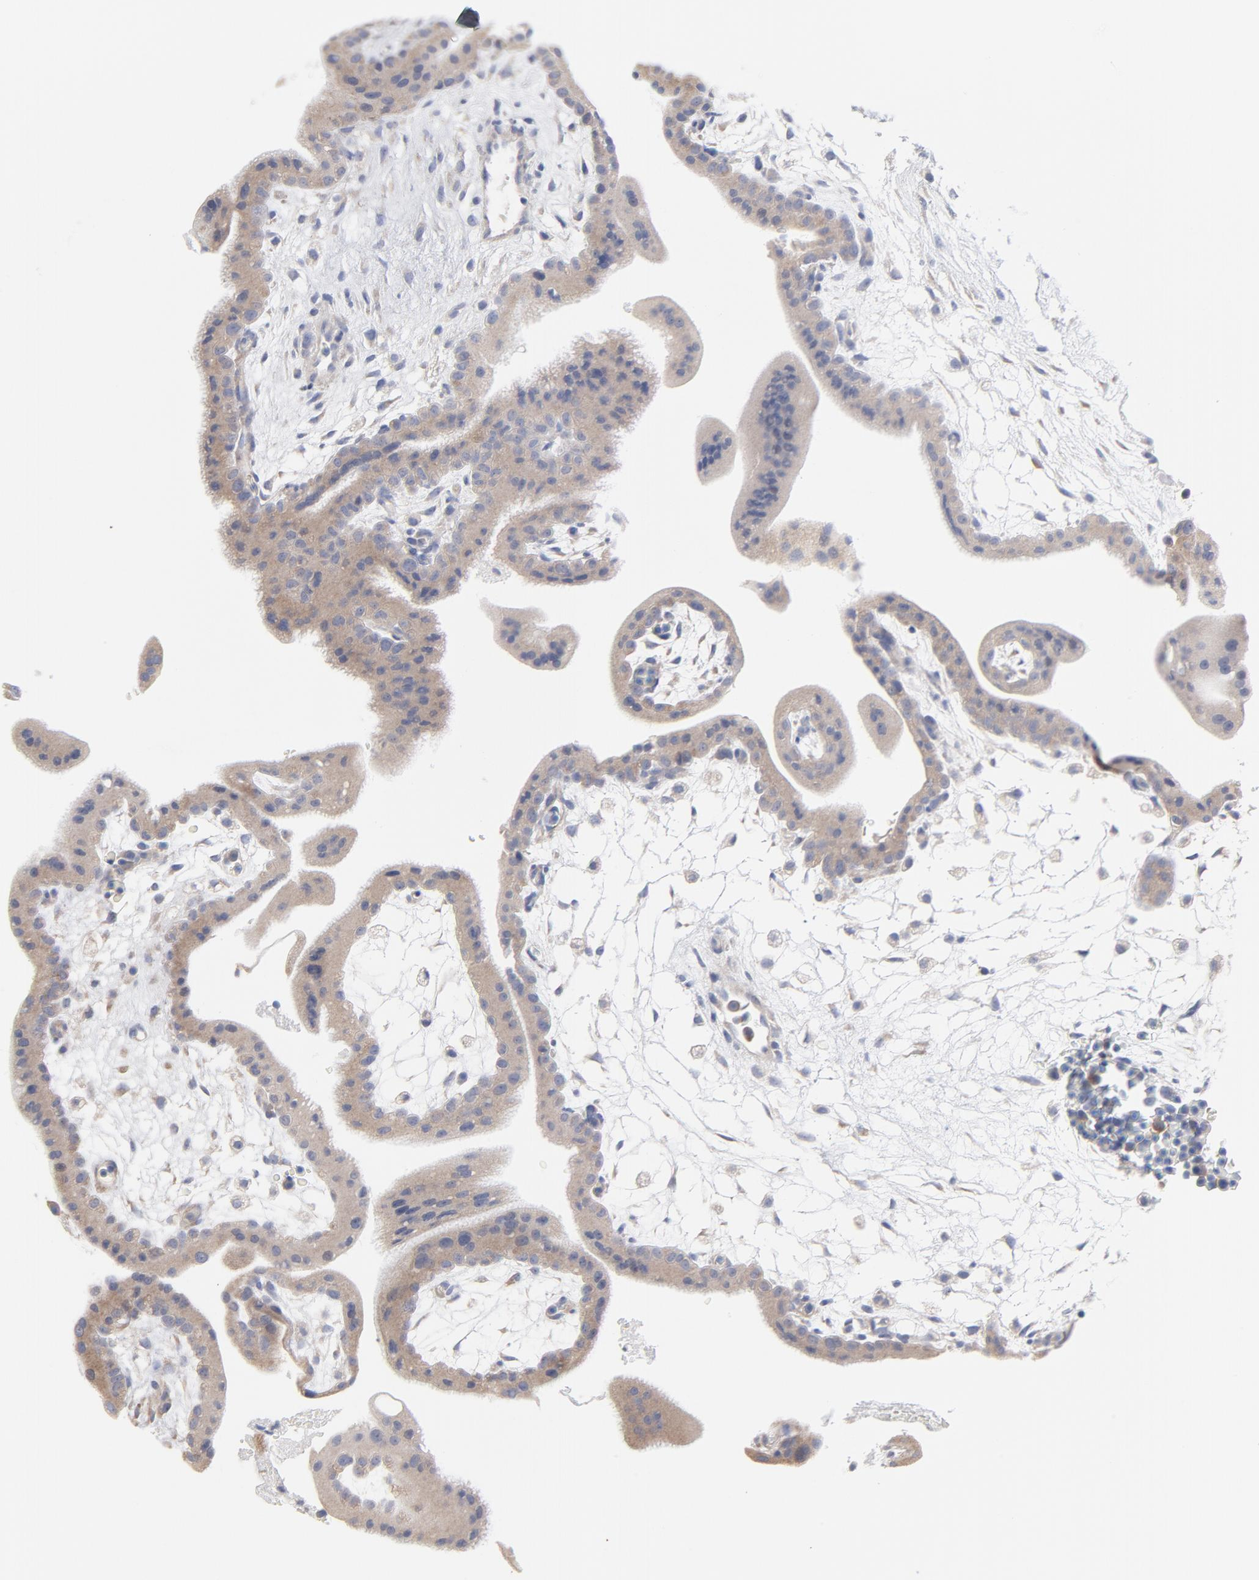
{"staining": {"intensity": "weak", "quantity": "<25%", "location": "cytoplasmic/membranous"}, "tissue": "placenta", "cell_type": "Decidual cells", "image_type": "normal", "snomed": [{"axis": "morphology", "description": "Normal tissue, NOS"}, {"axis": "topography", "description": "Placenta"}], "caption": "Decidual cells show no significant positivity in benign placenta. The staining is performed using DAB (3,3'-diaminobenzidine) brown chromogen with nuclei counter-stained in using hematoxylin.", "gene": "CPE", "patient": {"sex": "female", "age": 35}}